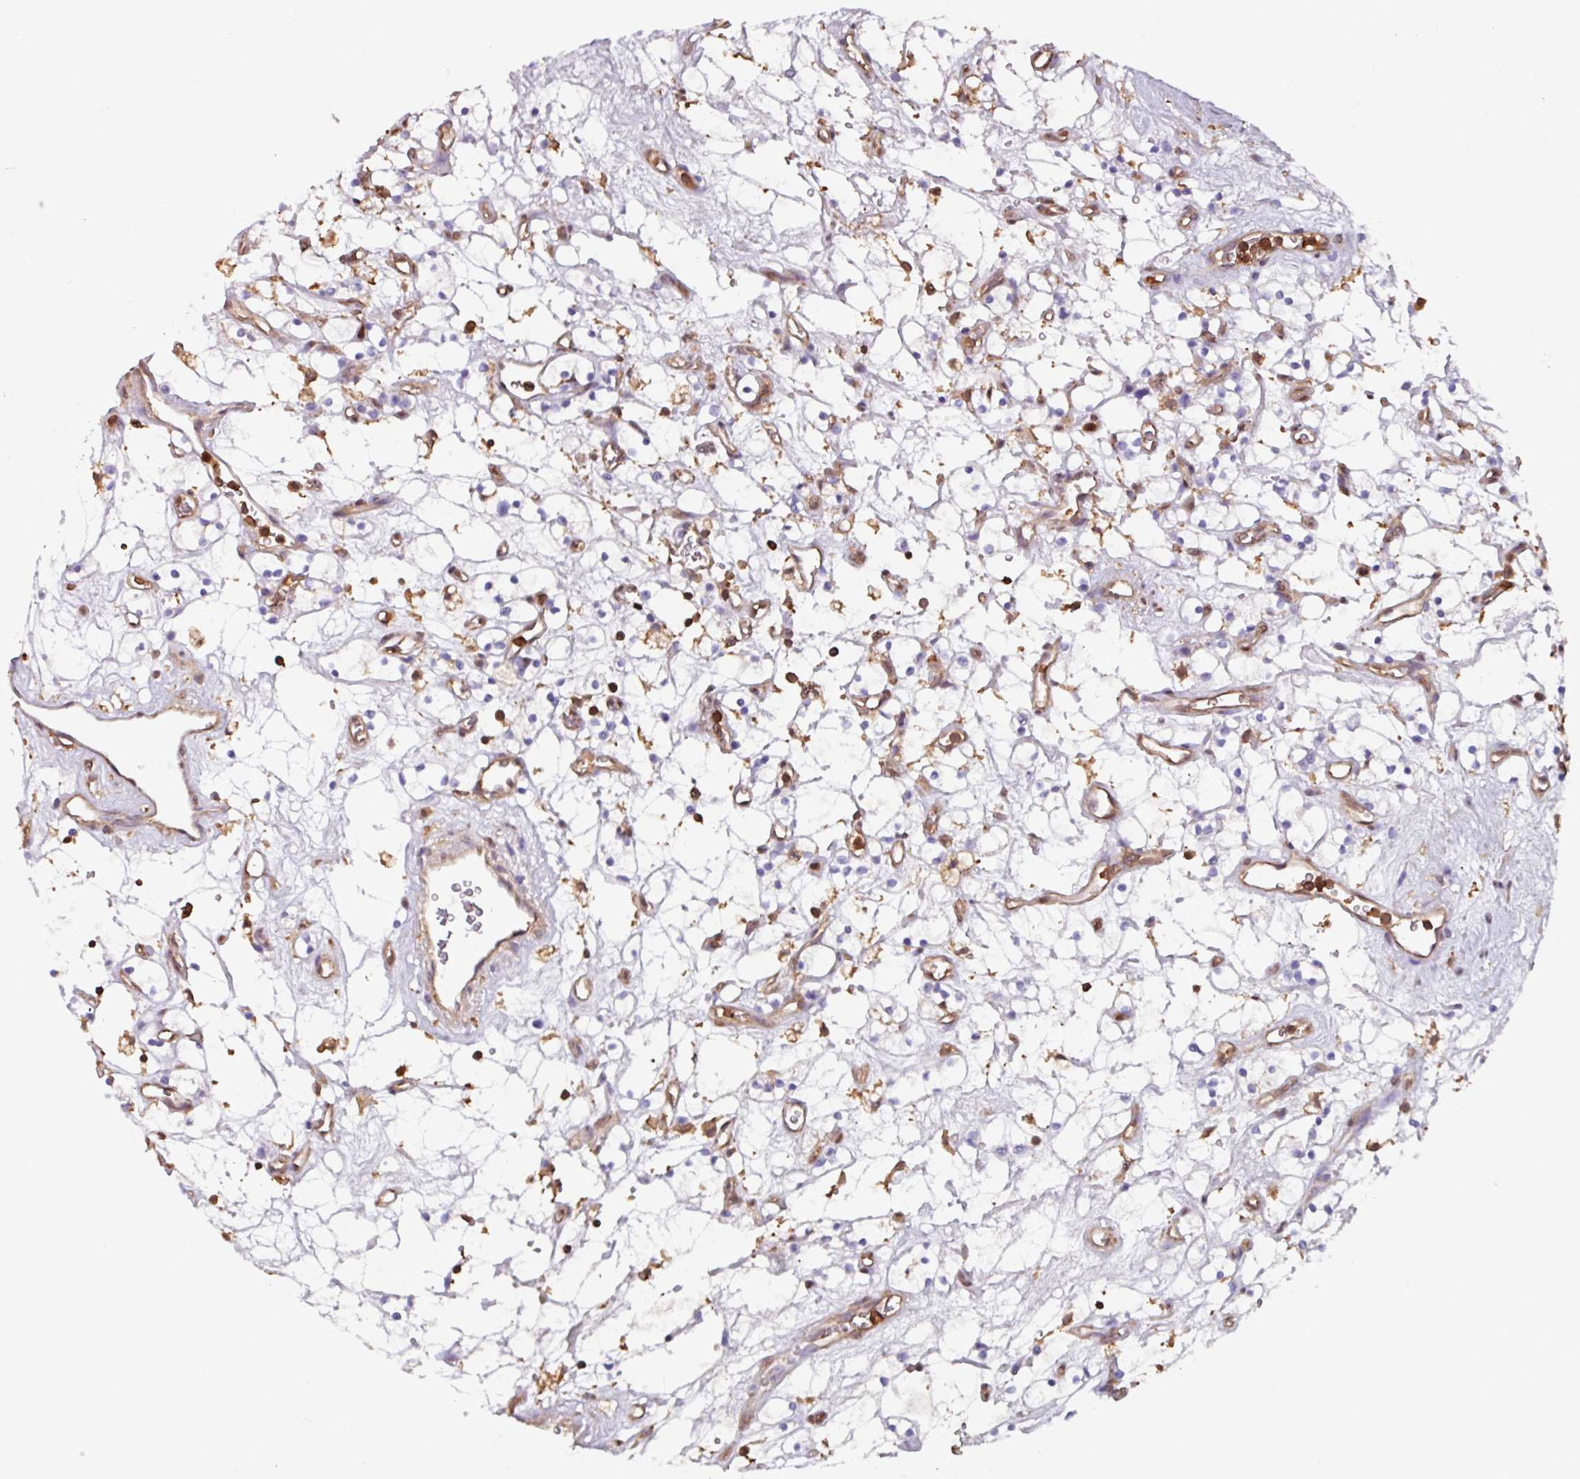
{"staining": {"intensity": "negative", "quantity": "none", "location": "none"}, "tissue": "renal cancer", "cell_type": "Tumor cells", "image_type": "cancer", "snomed": [{"axis": "morphology", "description": "Adenocarcinoma, NOS"}, {"axis": "topography", "description": "Kidney"}], "caption": "Histopathology image shows no protein expression in tumor cells of renal adenocarcinoma tissue.", "gene": "ARHGDIB", "patient": {"sex": "female", "age": 69}}